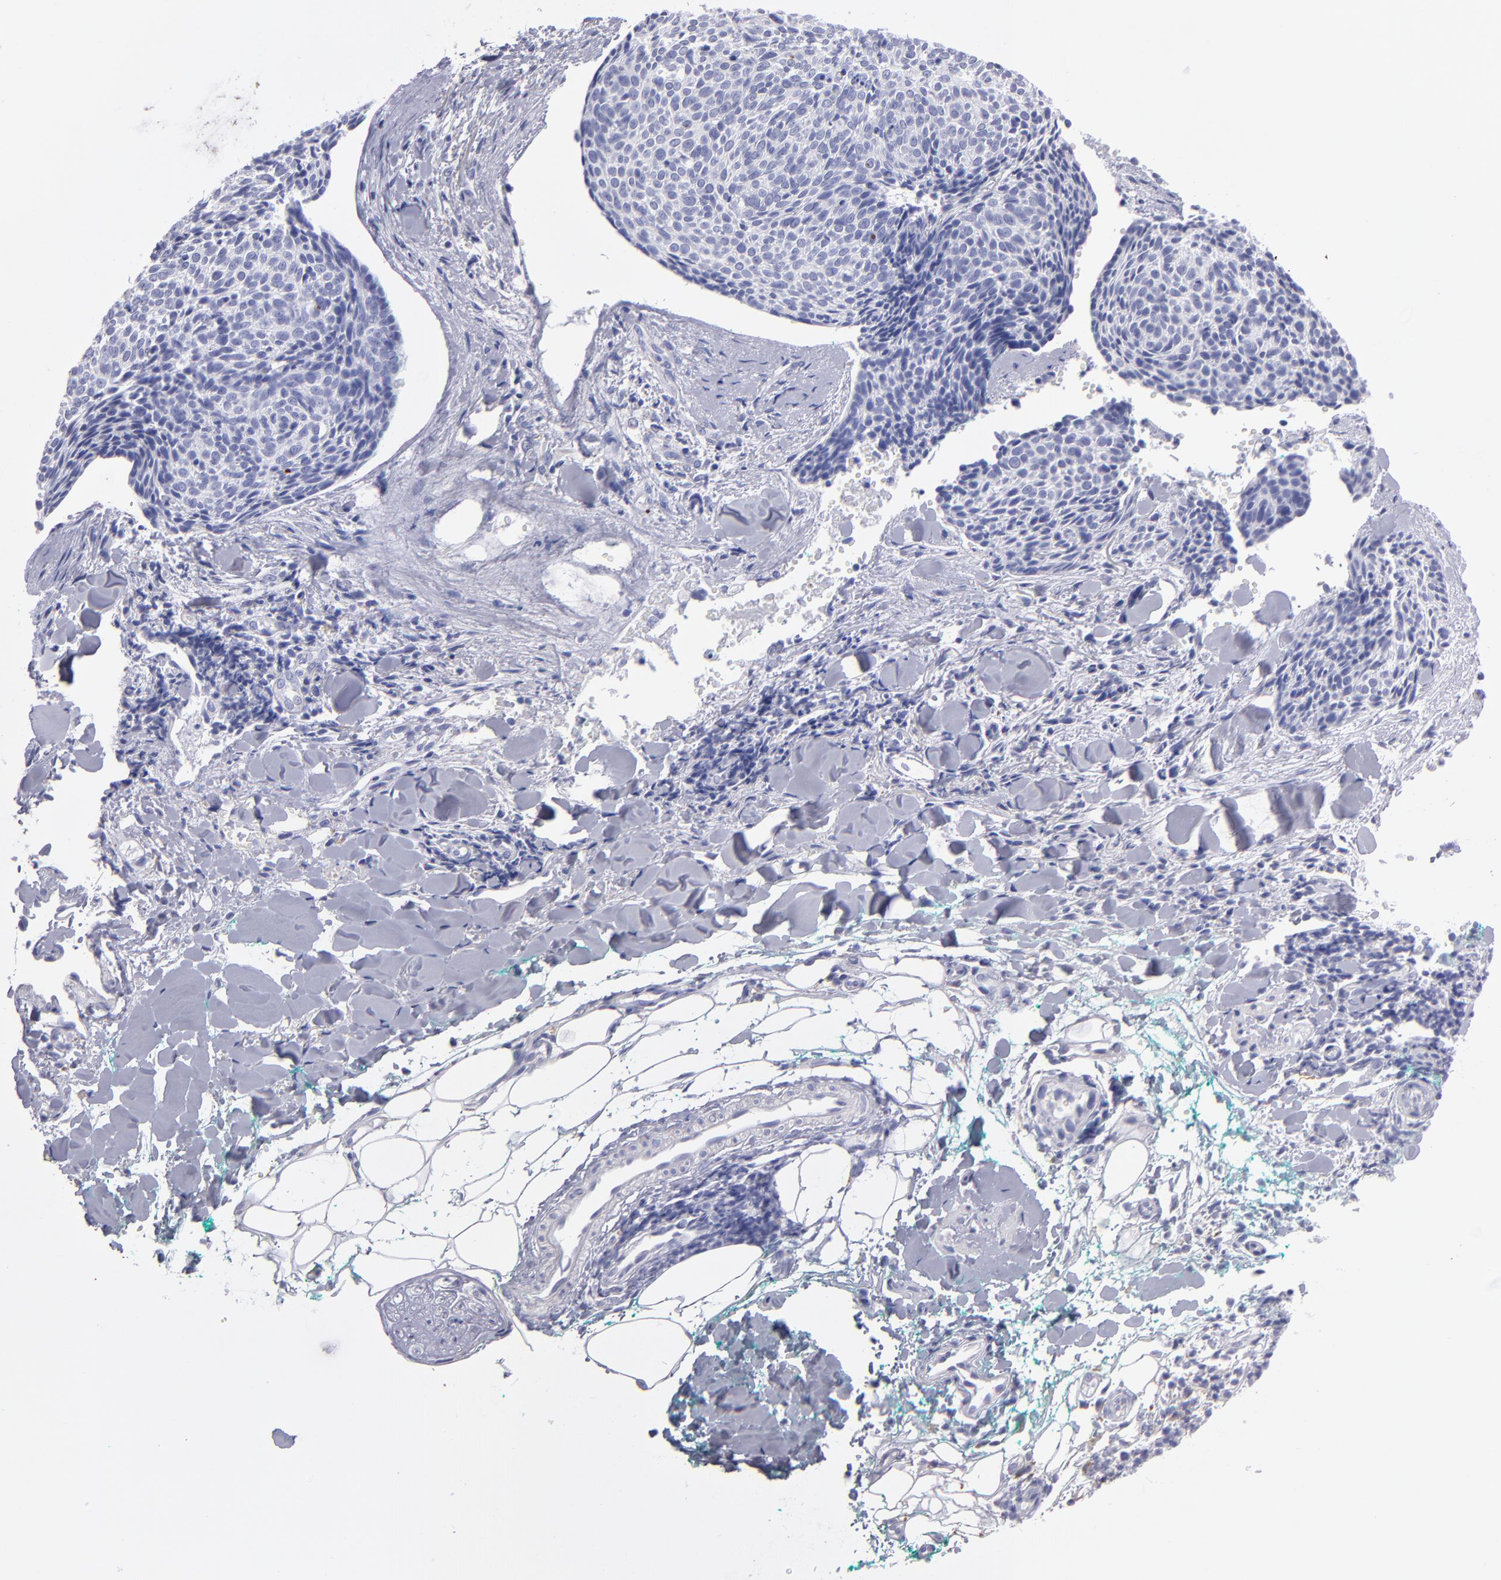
{"staining": {"intensity": "negative", "quantity": "none", "location": "none"}, "tissue": "skin cancer", "cell_type": "Tumor cells", "image_type": "cancer", "snomed": [{"axis": "morphology", "description": "Normal tissue, NOS"}, {"axis": "morphology", "description": "Basal cell carcinoma"}, {"axis": "topography", "description": "Skin"}], "caption": "The photomicrograph reveals no staining of tumor cells in skin basal cell carcinoma.", "gene": "MB", "patient": {"sex": "female", "age": 57}}